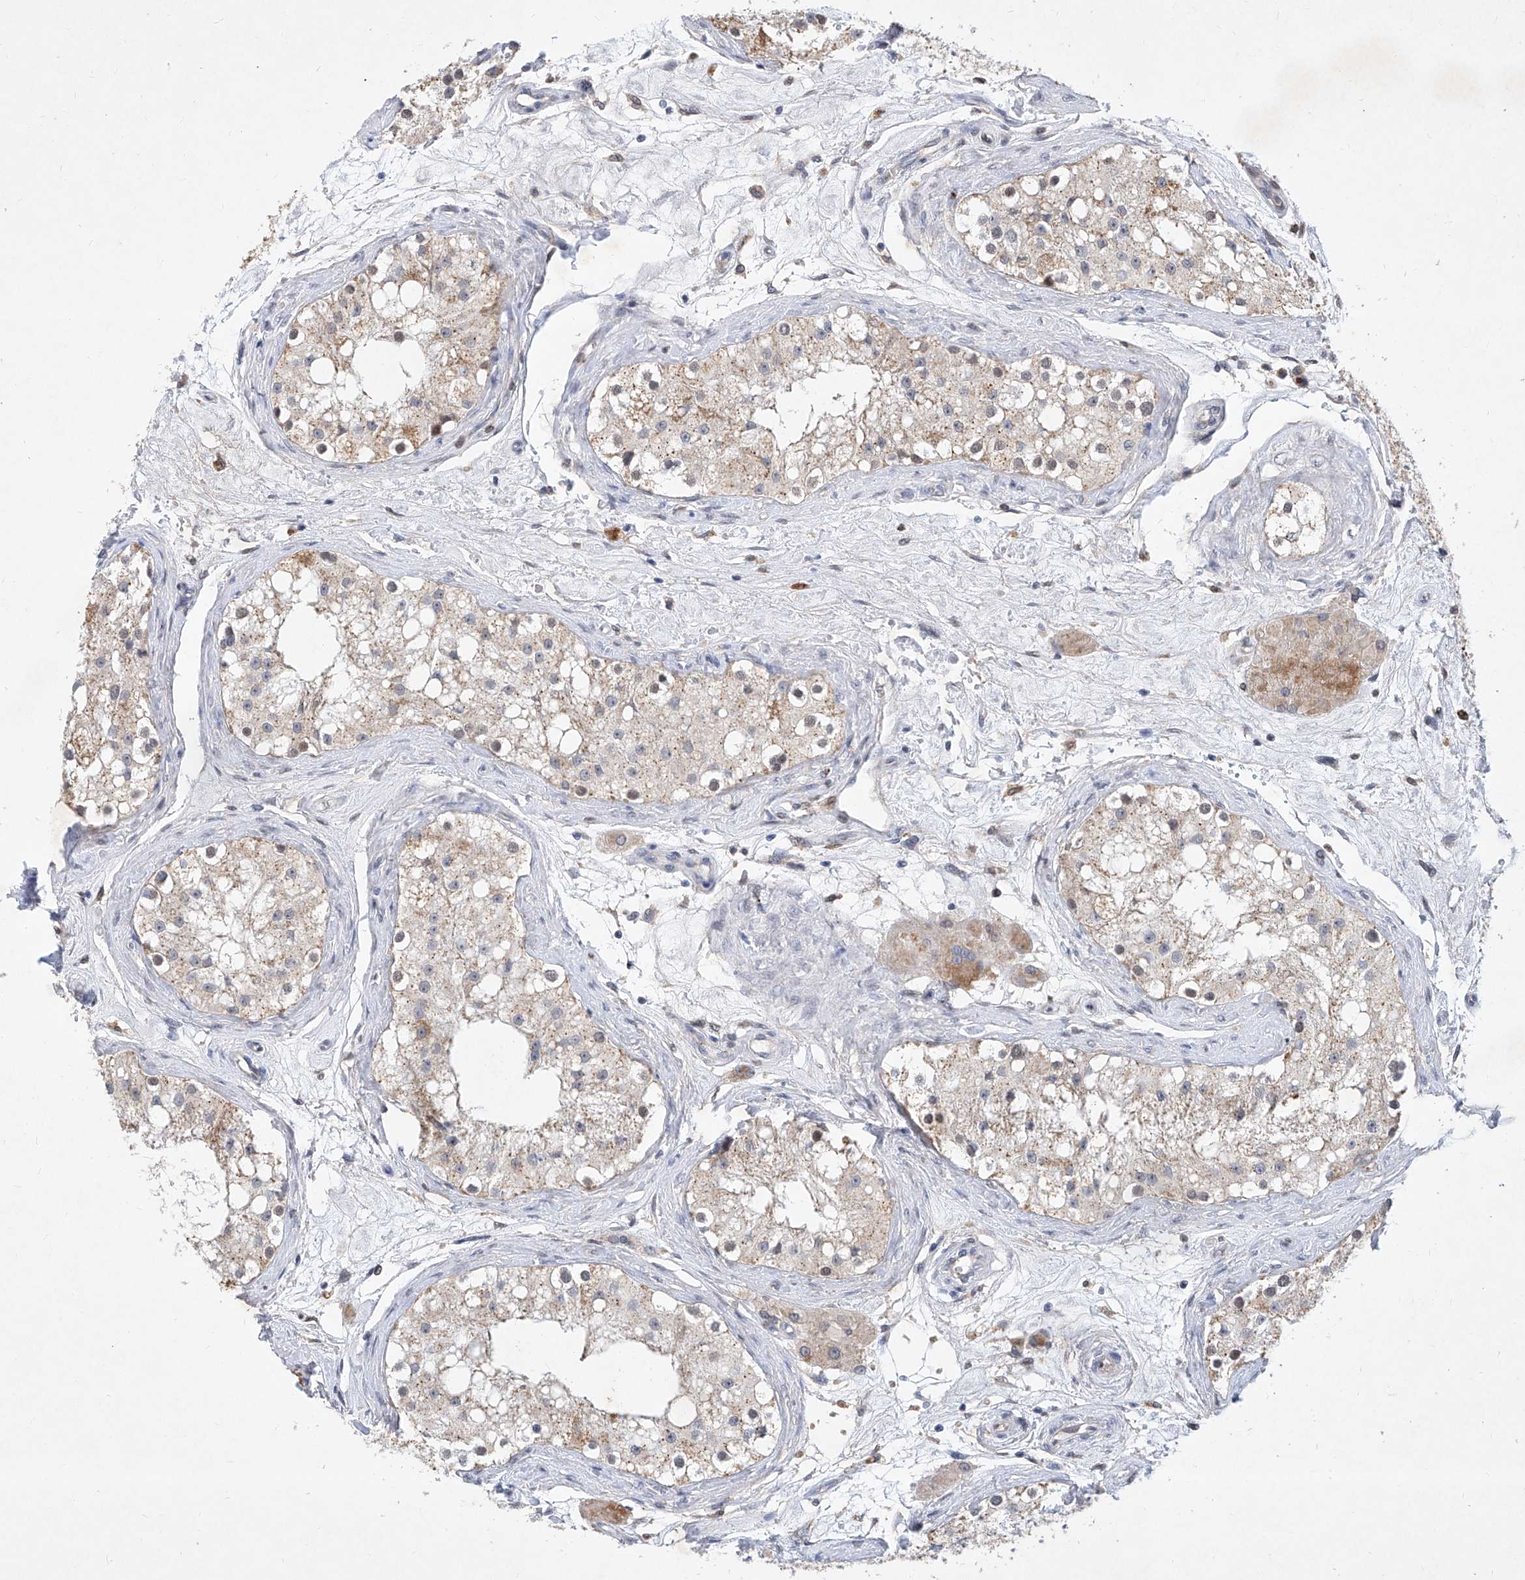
{"staining": {"intensity": "weak", "quantity": "25%-75%", "location": "cytoplasmic/membranous"}, "tissue": "testis", "cell_type": "Cells in seminiferous ducts", "image_type": "normal", "snomed": [{"axis": "morphology", "description": "Normal tissue, NOS"}, {"axis": "topography", "description": "Testis"}], "caption": "IHC photomicrograph of normal testis stained for a protein (brown), which exhibits low levels of weak cytoplasmic/membranous expression in approximately 25%-75% of cells in seminiferous ducts.", "gene": "MX2", "patient": {"sex": "male", "age": 84}}